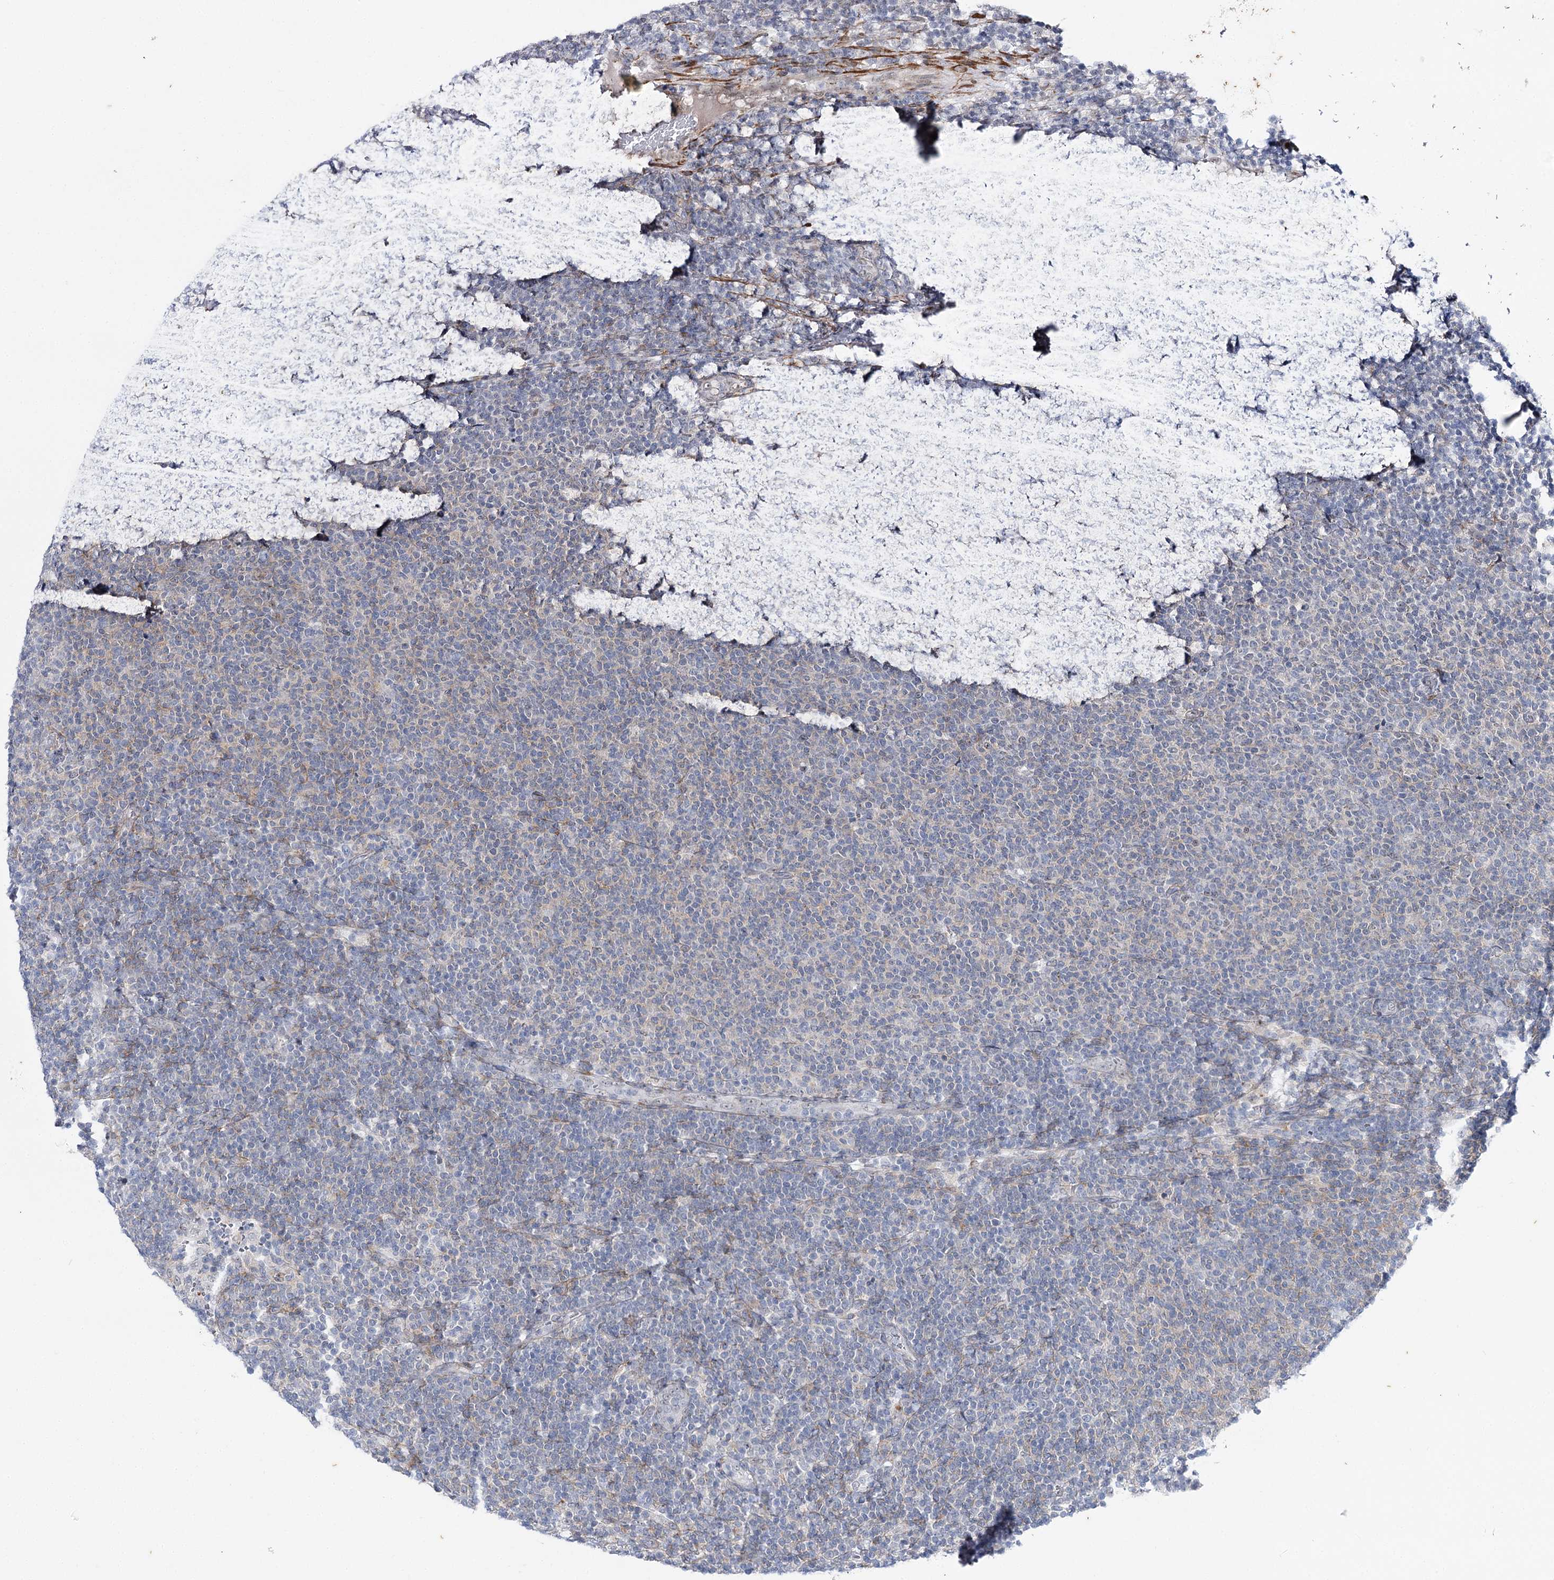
{"staining": {"intensity": "negative", "quantity": "none", "location": "none"}, "tissue": "lymphoma", "cell_type": "Tumor cells", "image_type": "cancer", "snomed": [{"axis": "morphology", "description": "Malignant lymphoma, non-Hodgkin's type, Low grade"}, {"axis": "topography", "description": "Lymph node"}], "caption": "Micrograph shows no significant protein expression in tumor cells of lymphoma.", "gene": "AGXT2", "patient": {"sex": "male", "age": 66}}